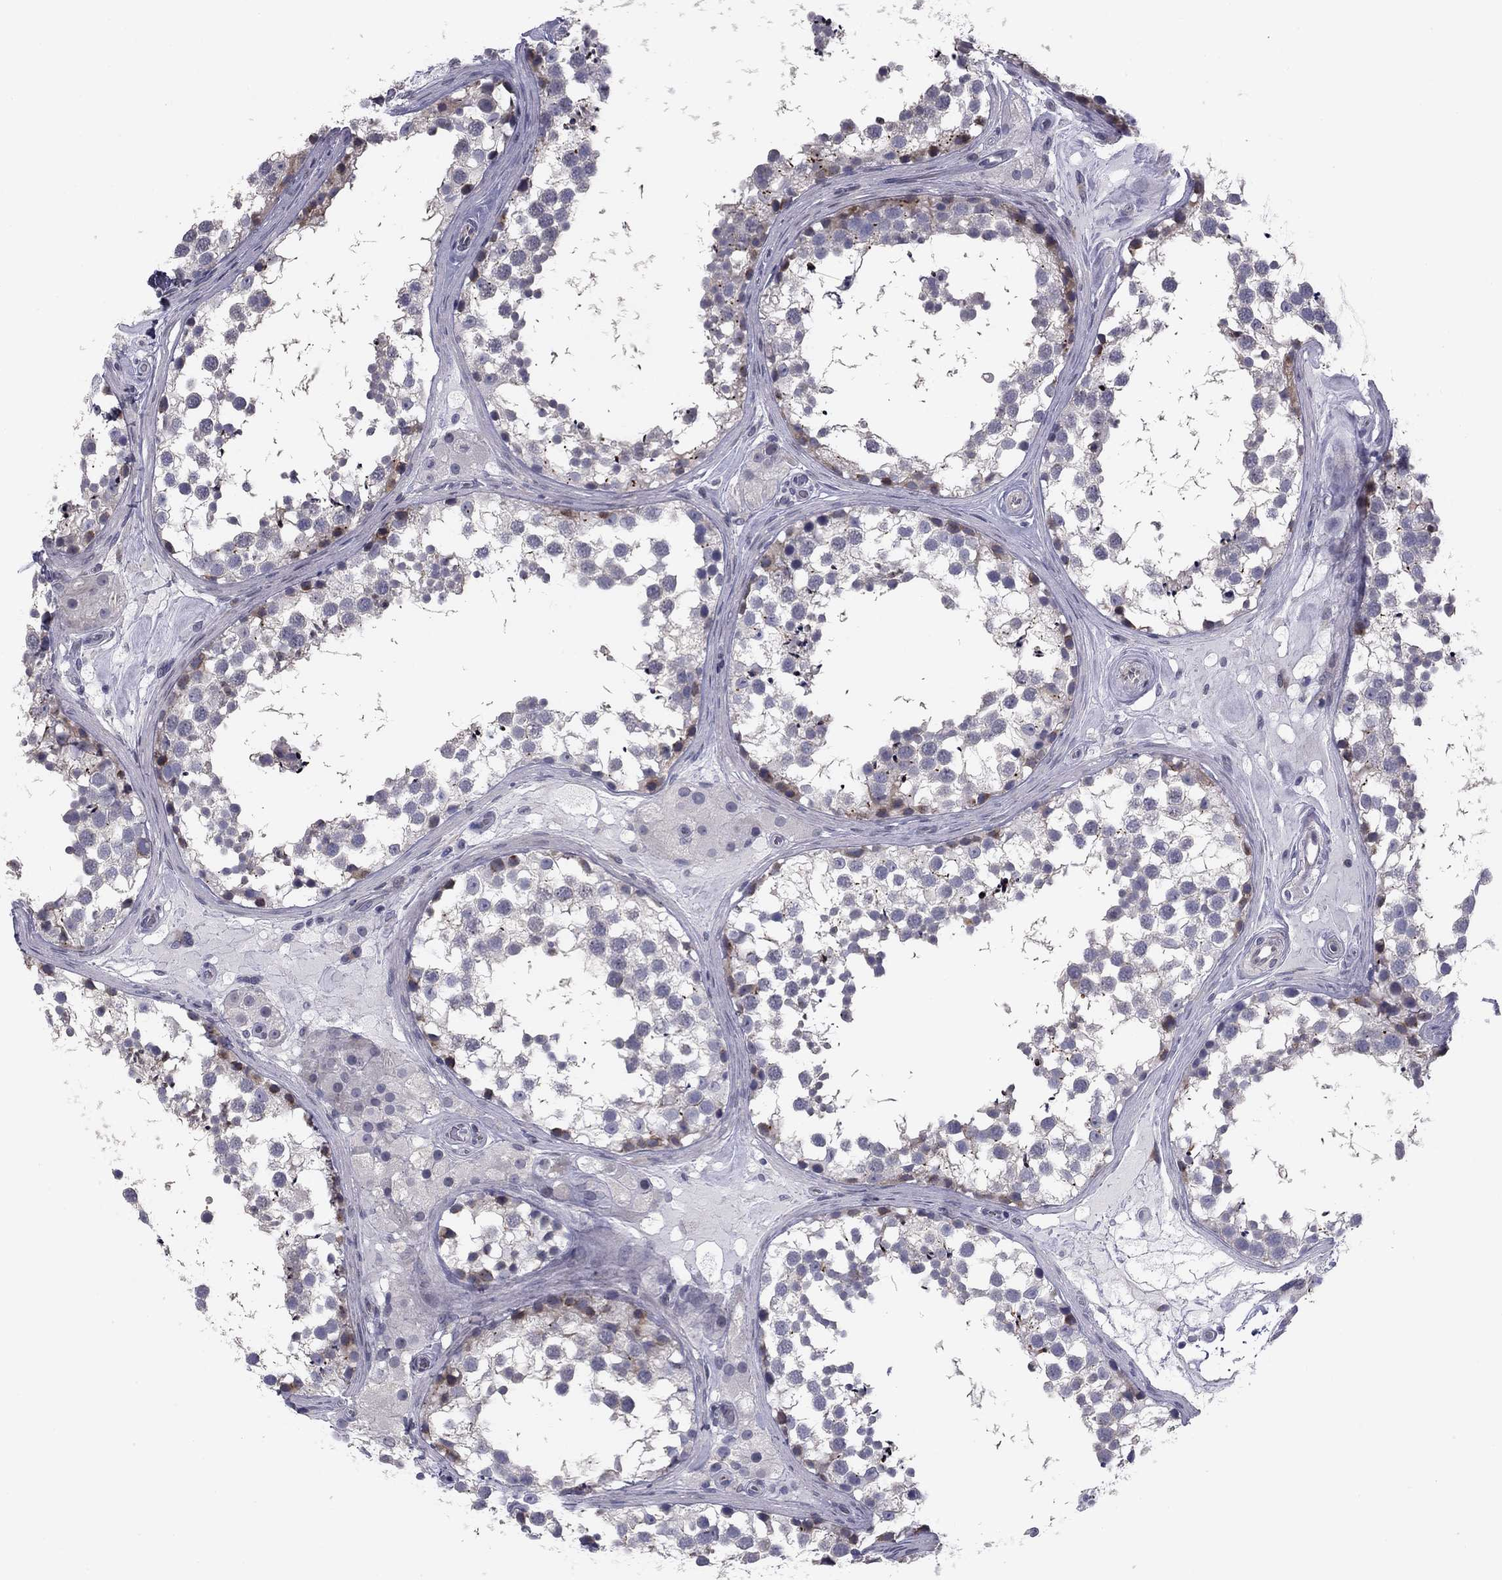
{"staining": {"intensity": "moderate", "quantity": "<25%", "location": "cytoplasmic/membranous"}, "tissue": "testis", "cell_type": "Cells in seminiferous ducts", "image_type": "normal", "snomed": [{"axis": "morphology", "description": "Normal tissue, NOS"}, {"axis": "morphology", "description": "Seminoma, NOS"}, {"axis": "topography", "description": "Testis"}], "caption": "Moderate cytoplasmic/membranous staining is identified in about <25% of cells in seminiferous ducts in benign testis.", "gene": "PRRT2", "patient": {"sex": "male", "age": 65}}